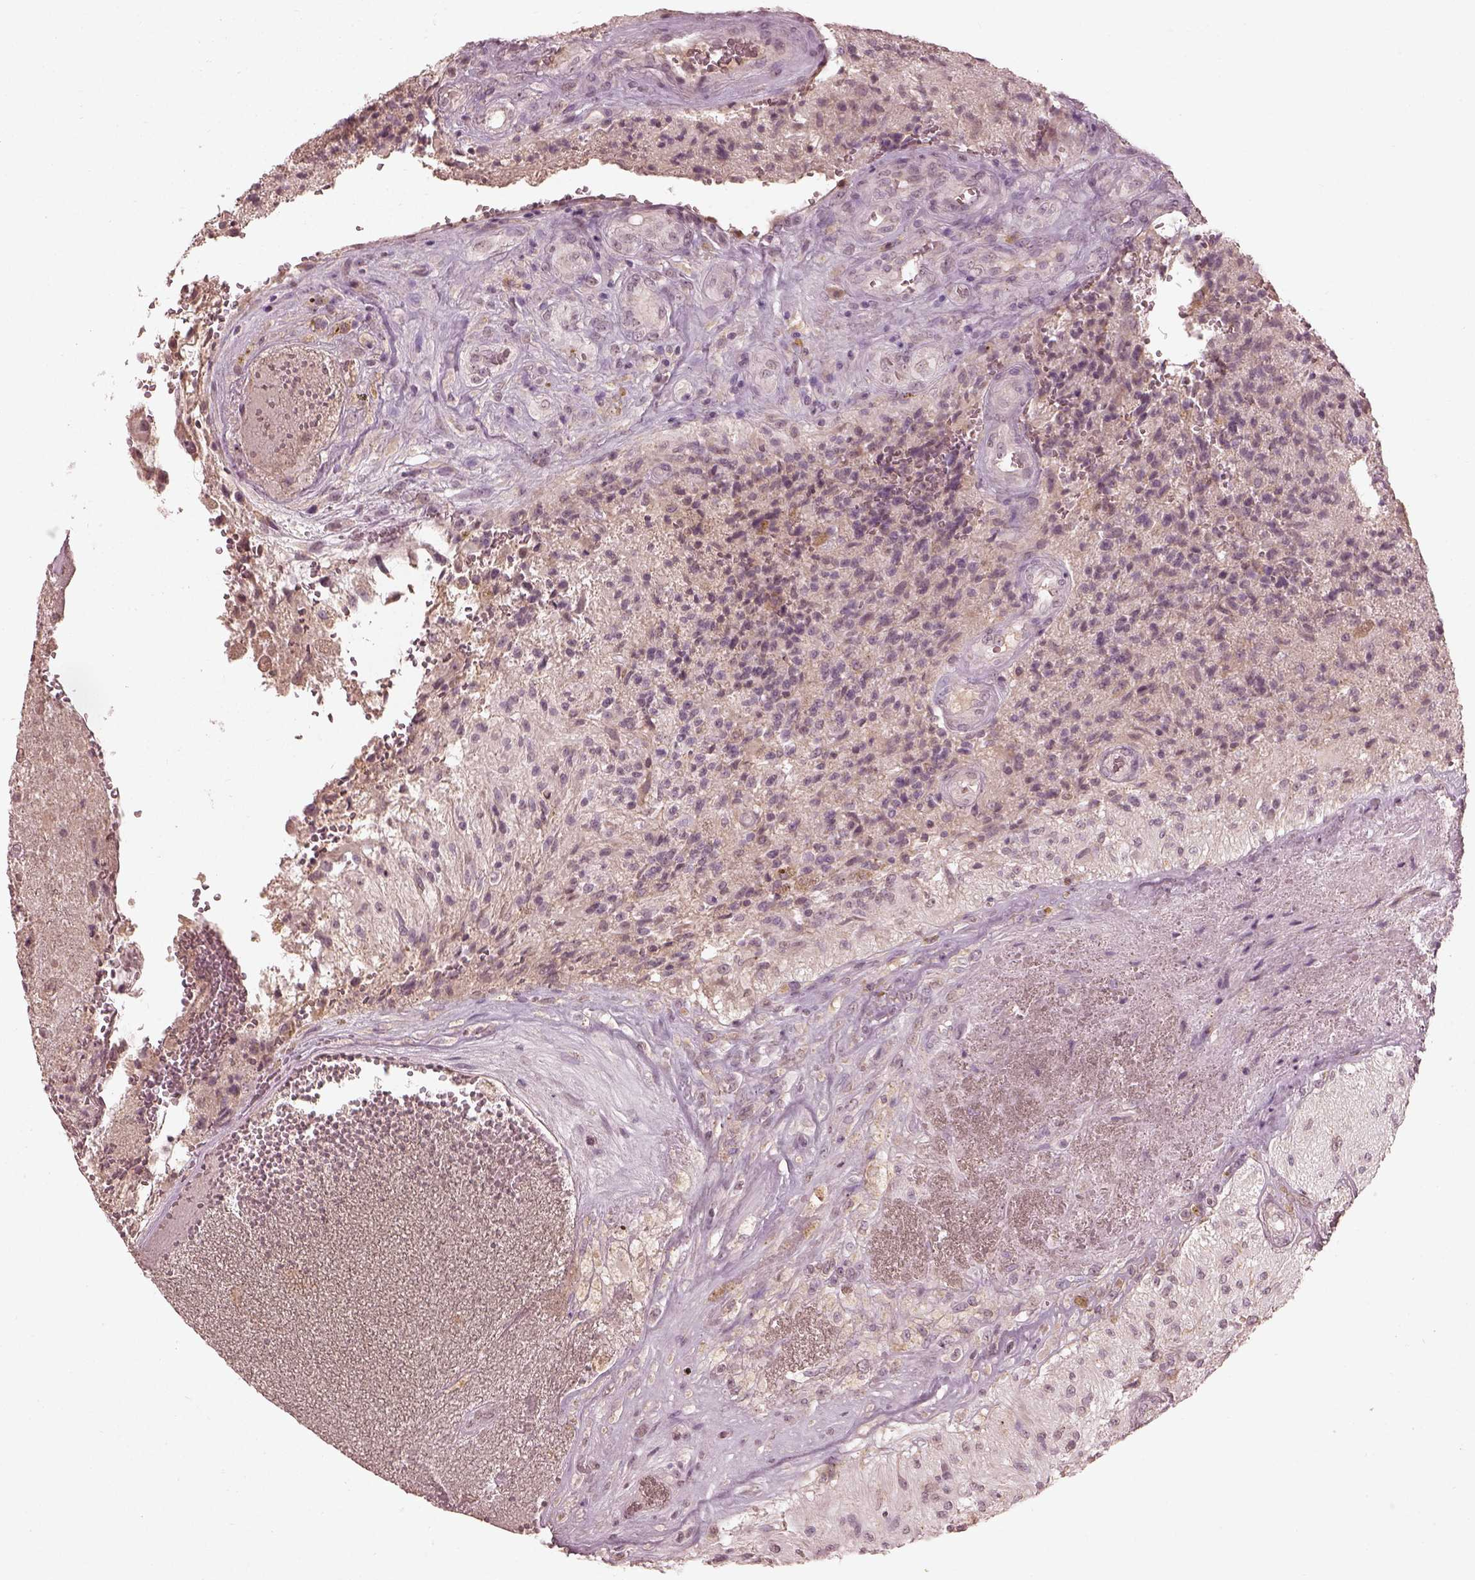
{"staining": {"intensity": "negative", "quantity": "none", "location": "none"}, "tissue": "glioma", "cell_type": "Tumor cells", "image_type": "cancer", "snomed": [{"axis": "morphology", "description": "Glioma, malignant, High grade"}, {"axis": "topography", "description": "Brain"}], "caption": "The image exhibits no significant staining in tumor cells of malignant glioma (high-grade).", "gene": "CALR3", "patient": {"sex": "male", "age": 56}}